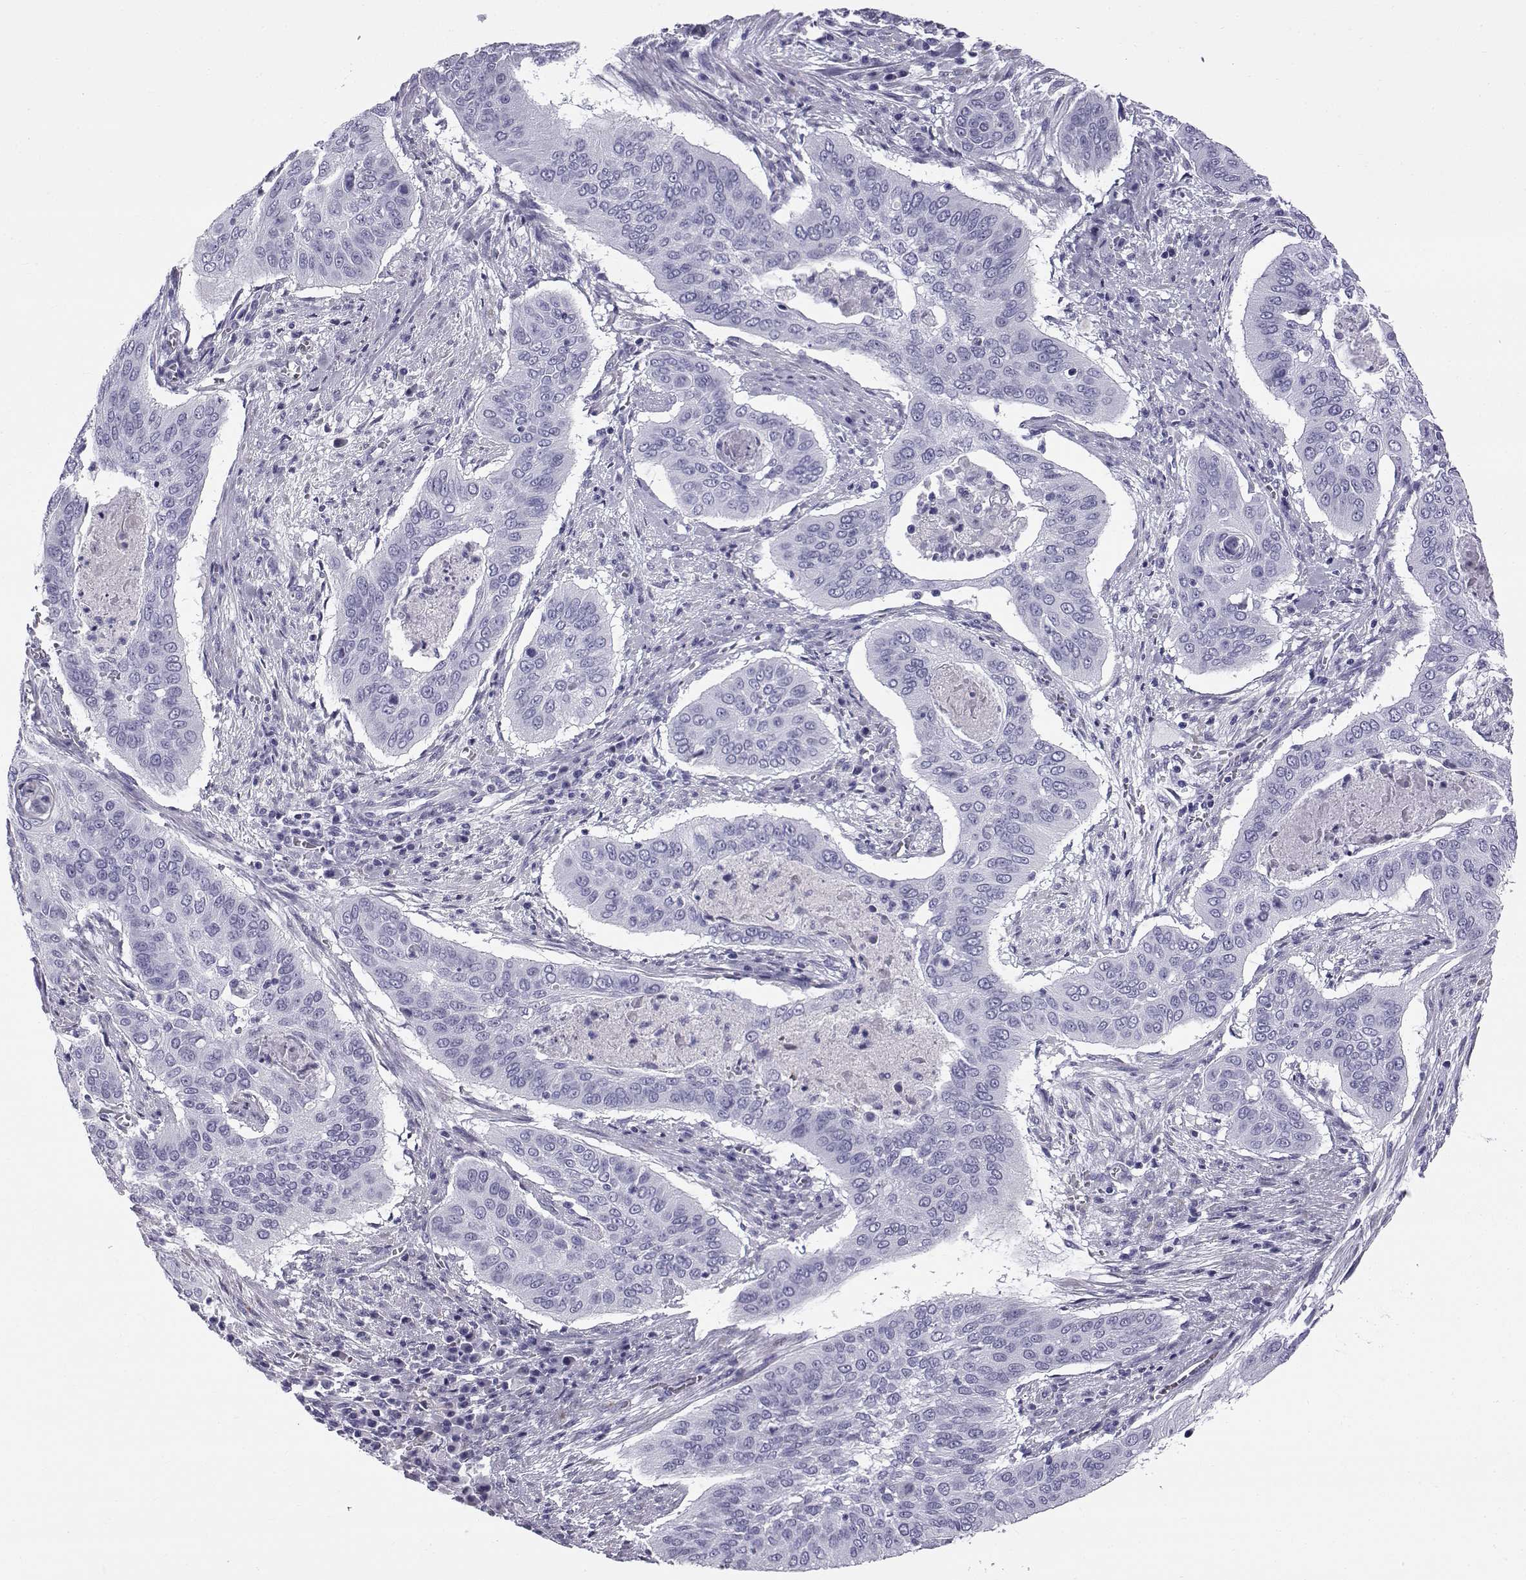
{"staining": {"intensity": "negative", "quantity": "none", "location": "none"}, "tissue": "cervical cancer", "cell_type": "Tumor cells", "image_type": "cancer", "snomed": [{"axis": "morphology", "description": "Squamous cell carcinoma, NOS"}, {"axis": "topography", "description": "Cervix"}], "caption": "The micrograph exhibits no staining of tumor cells in cervical cancer (squamous cell carcinoma). Nuclei are stained in blue.", "gene": "RNASE12", "patient": {"sex": "female", "age": 39}}